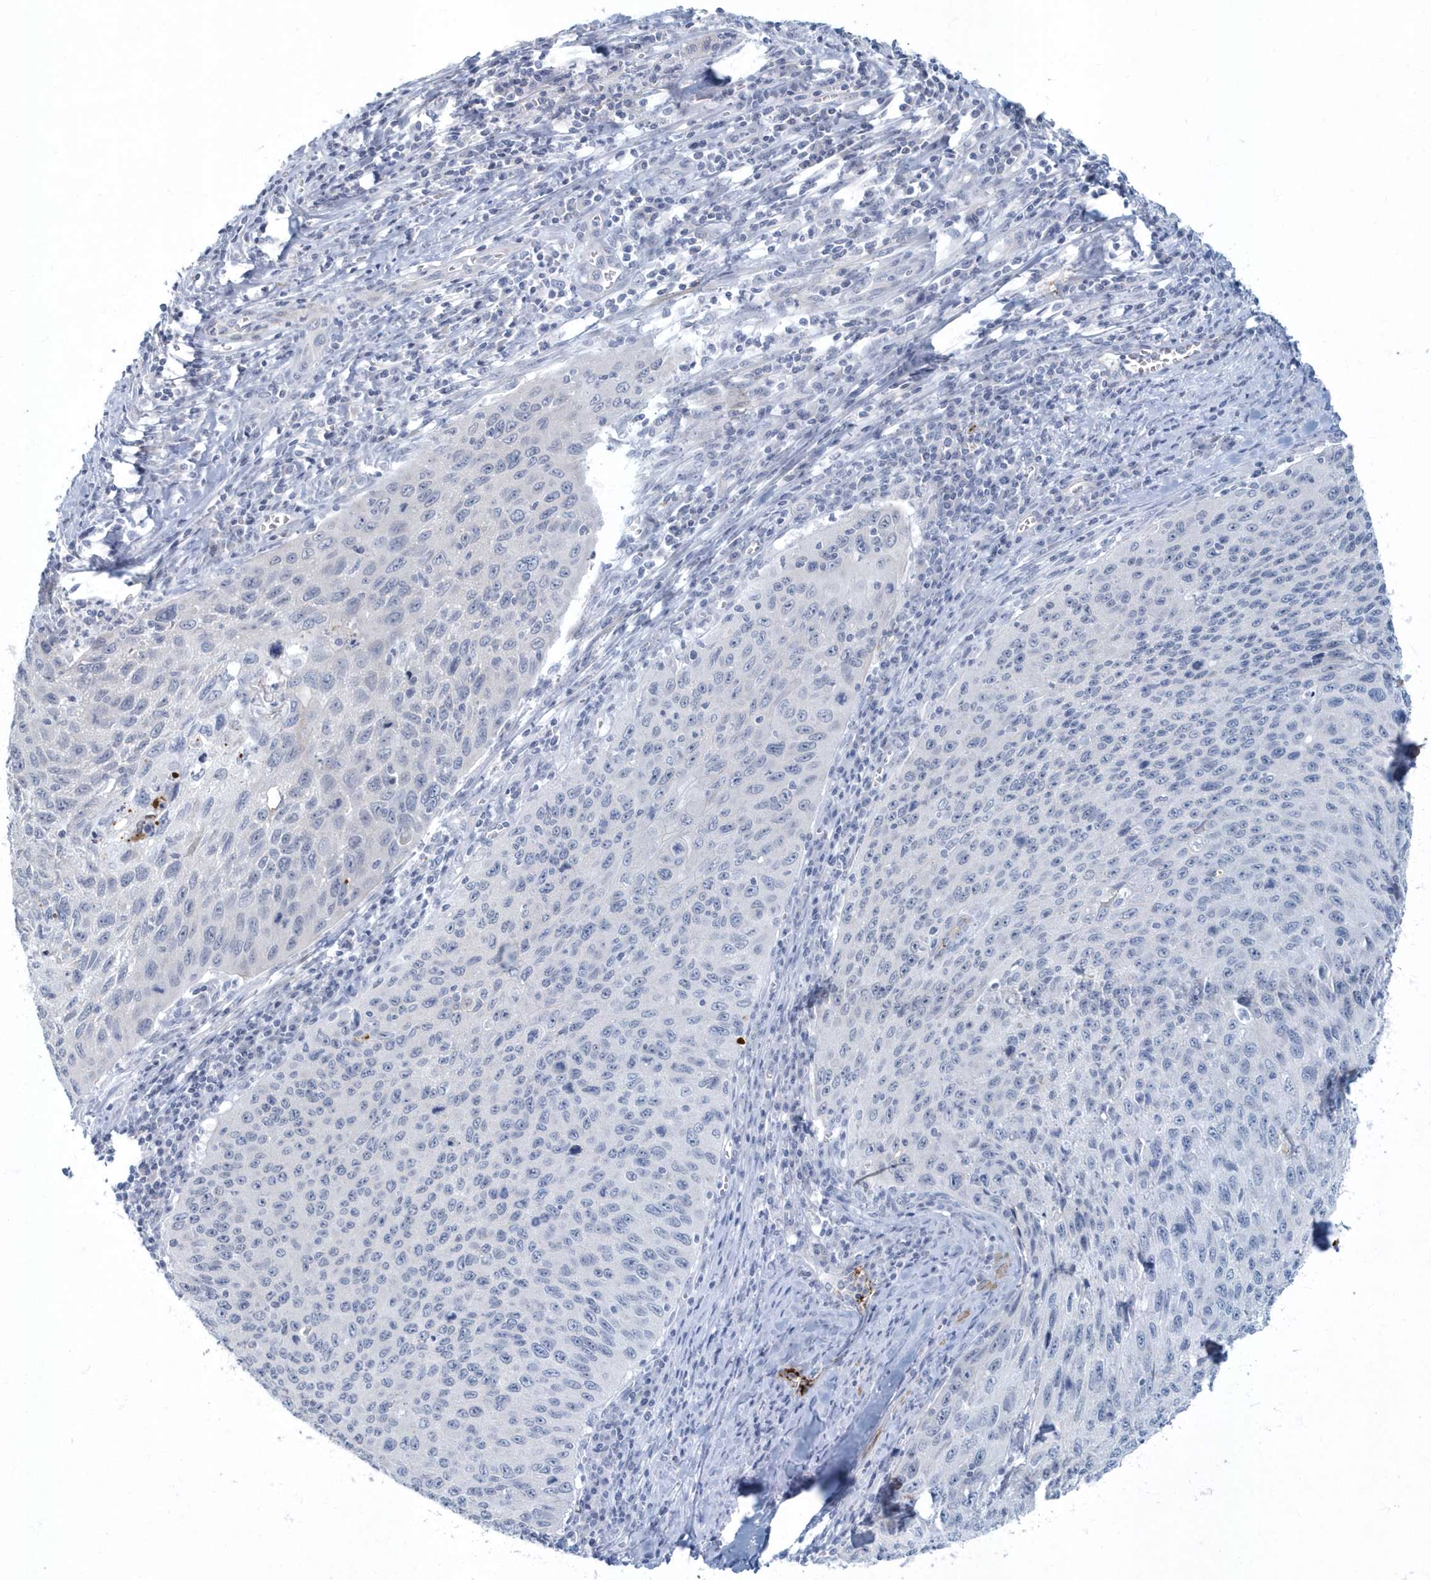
{"staining": {"intensity": "negative", "quantity": "none", "location": "none"}, "tissue": "cervical cancer", "cell_type": "Tumor cells", "image_type": "cancer", "snomed": [{"axis": "morphology", "description": "Squamous cell carcinoma, NOS"}, {"axis": "topography", "description": "Cervix"}], "caption": "Immunohistochemistry (IHC) histopathology image of neoplastic tissue: squamous cell carcinoma (cervical) stained with DAB (3,3'-diaminobenzidine) displays no significant protein positivity in tumor cells.", "gene": "MYOT", "patient": {"sex": "female", "age": 53}}